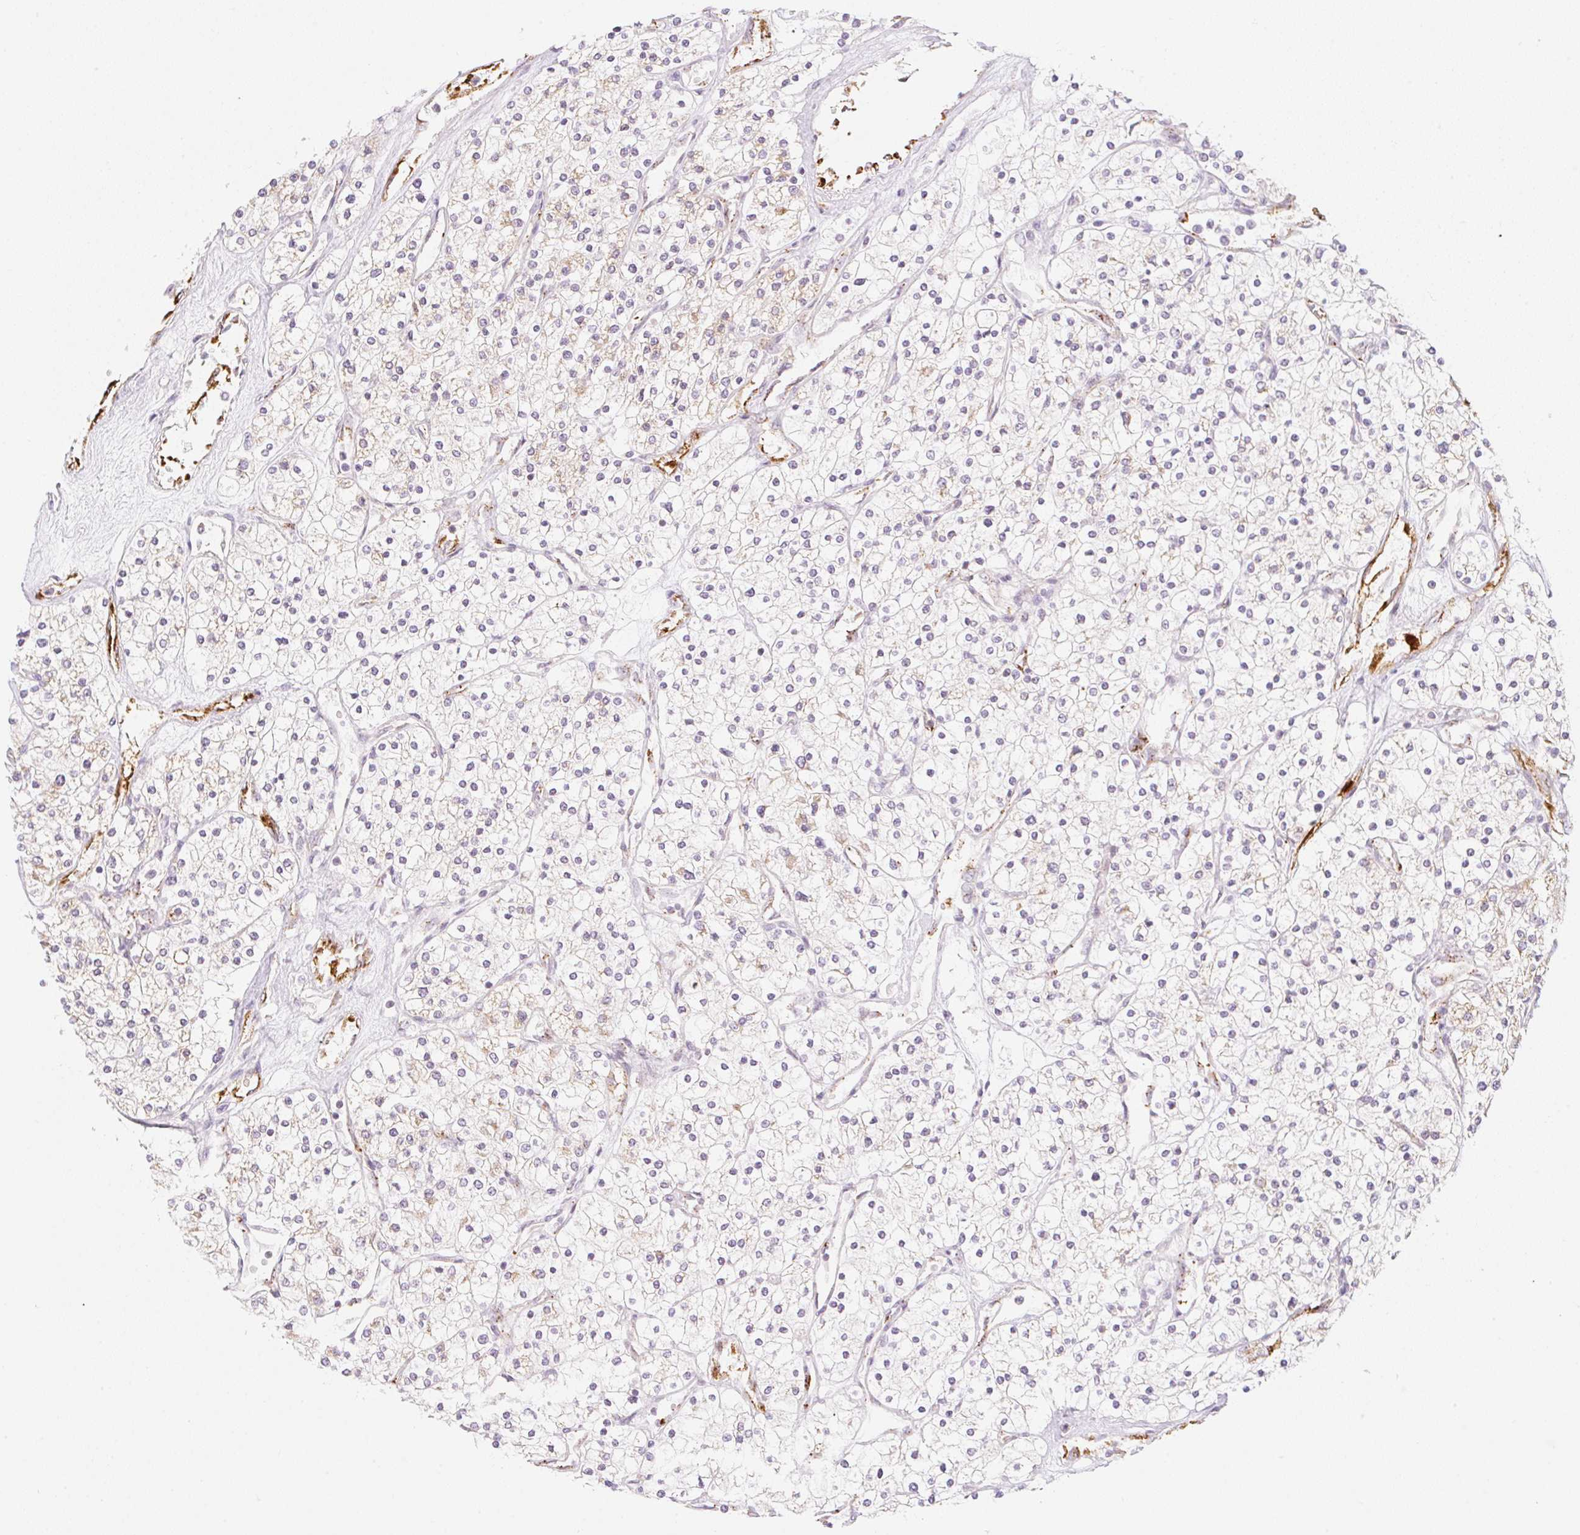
{"staining": {"intensity": "weak", "quantity": "<25%", "location": "cytoplasmic/membranous"}, "tissue": "renal cancer", "cell_type": "Tumor cells", "image_type": "cancer", "snomed": [{"axis": "morphology", "description": "Adenocarcinoma, NOS"}, {"axis": "topography", "description": "Kidney"}], "caption": "Histopathology image shows no protein positivity in tumor cells of adenocarcinoma (renal) tissue.", "gene": "CASKIN1", "patient": {"sex": "male", "age": 80}}